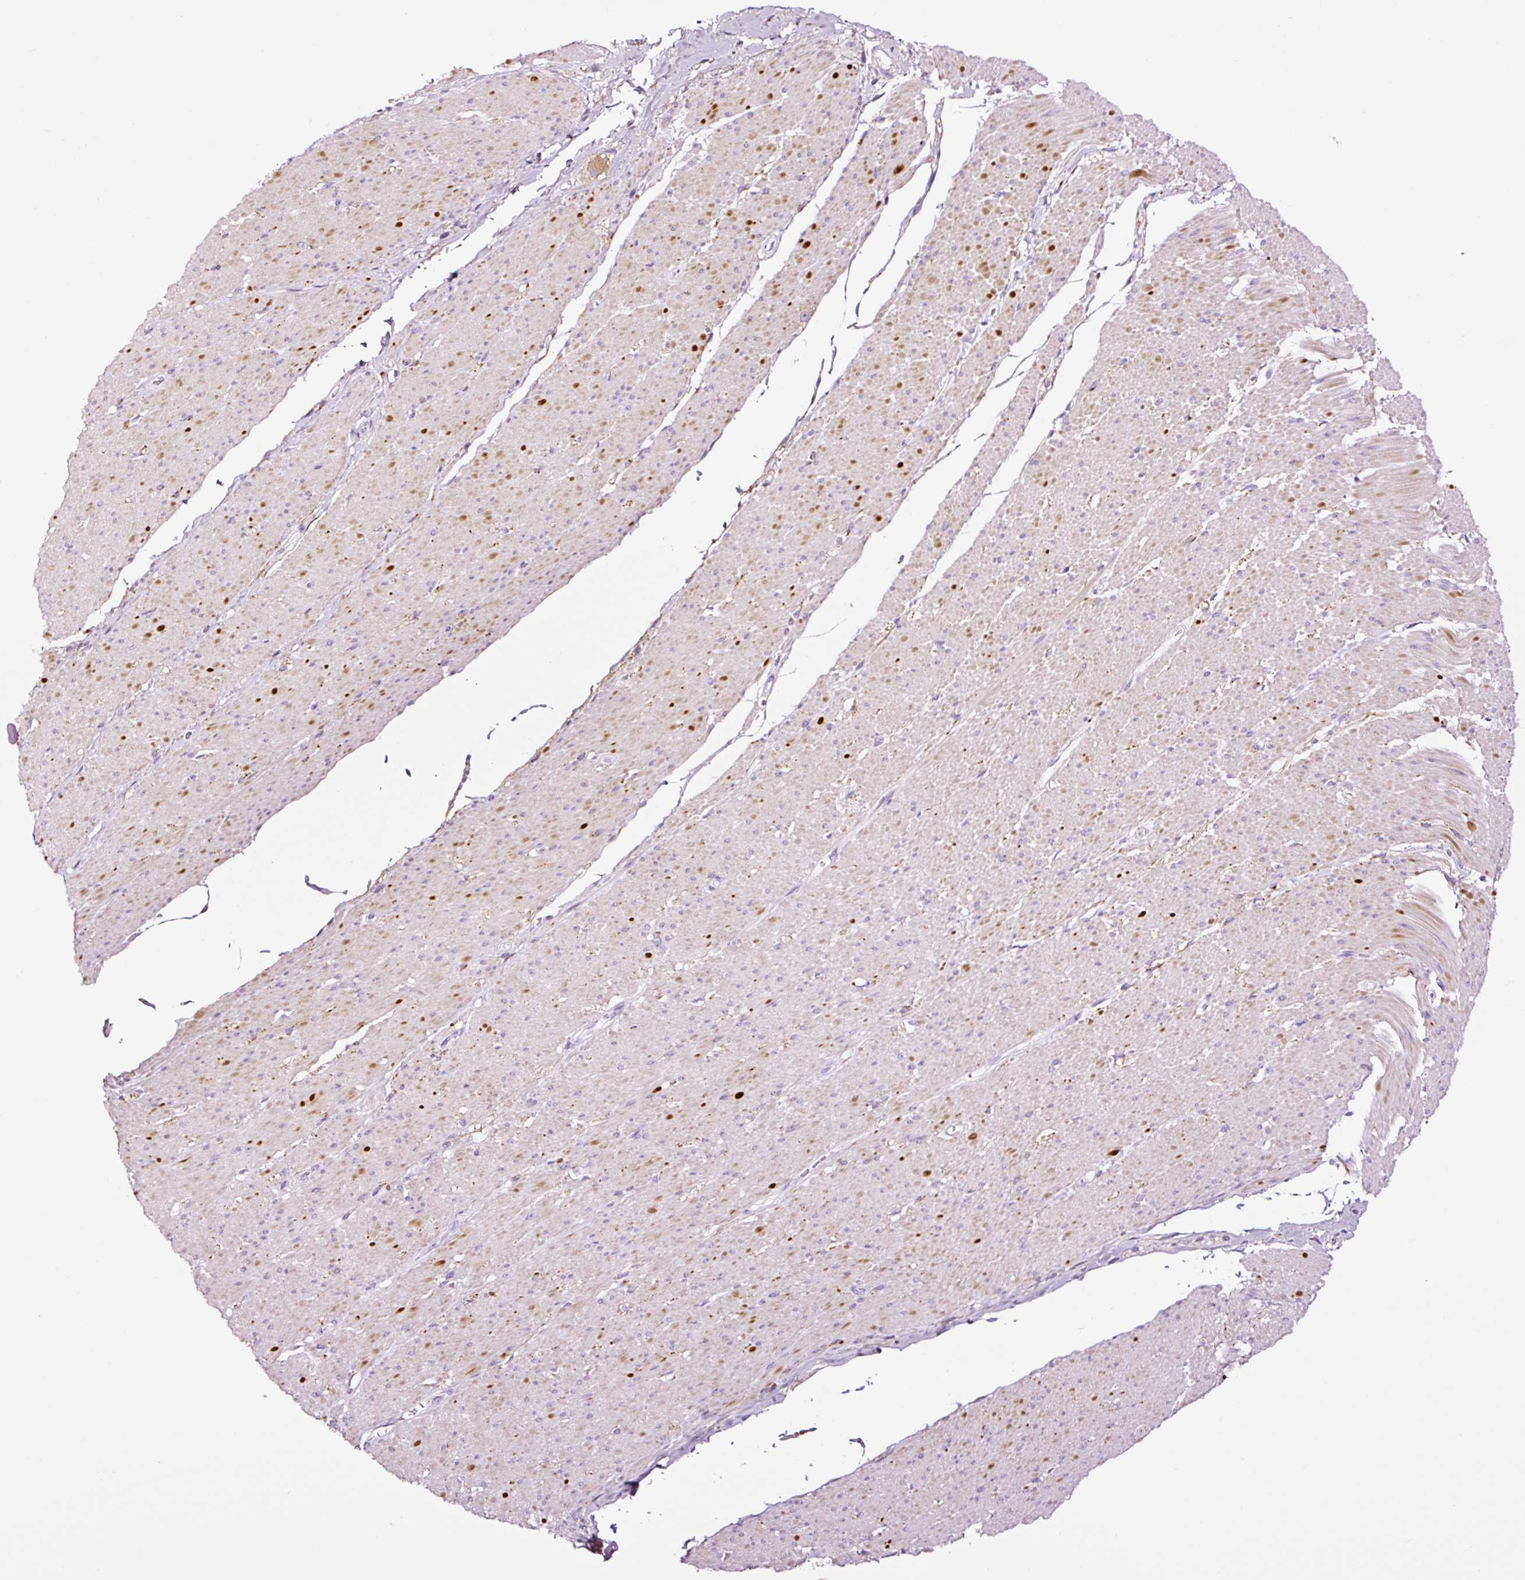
{"staining": {"intensity": "moderate", "quantity": "25%-75%", "location": "cytoplasmic/membranous"}, "tissue": "smooth muscle", "cell_type": "Smooth muscle cells", "image_type": "normal", "snomed": [{"axis": "morphology", "description": "Normal tissue, NOS"}, {"axis": "topography", "description": "Smooth muscle"}, {"axis": "topography", "description": "Rectum"}], "caption": "DAB immunohistochemical staining of normal smooth muscle shows moderate cytoplasmic/membranous protein expression in approximately 25%-75% of smooth muscle cells.", "gene": "PAM", "patient": {"sex": "male", "age": 53}}